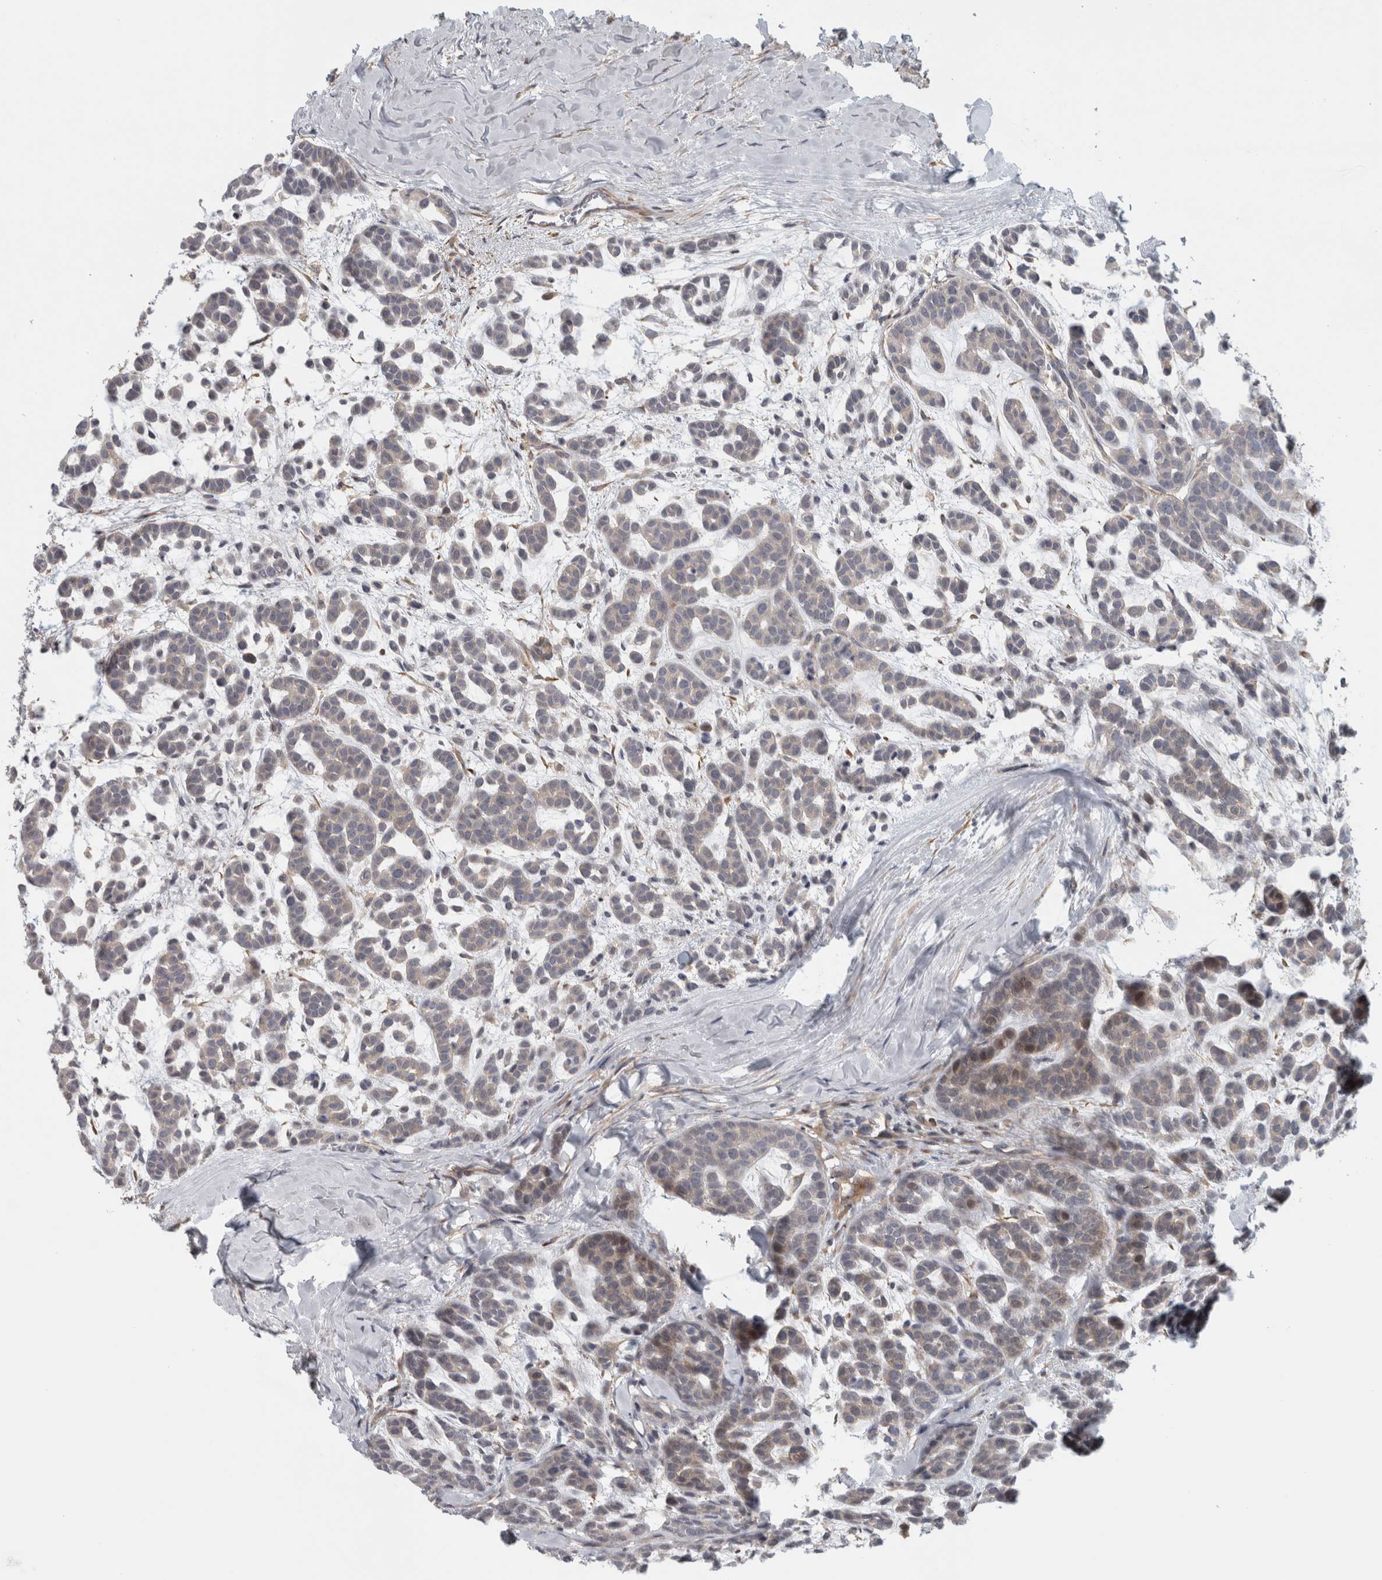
{"staining": {"intensity": "weak", "quantity": "<25%", "location": "cytoplasmic/membranous"}, "tissue": "head and neck cancer", "cell_type": "Tumor cells", "image_type": "cancer", "snomed": [{"axis": "morphology", "description": "Adenocarcinoma, NOS"}, {"axis": "morphology", "description": "Adenoma, NOS"}, {"axis": "topography", "description": "Head-Neck"}], "caption": "An immunohistochemistry image of head and neck cancer is shown. There is no staining in tumor cells of head and neck cancer.", "gene": "ZNF804B", "patient": {"sex": "female", "age": 55}}